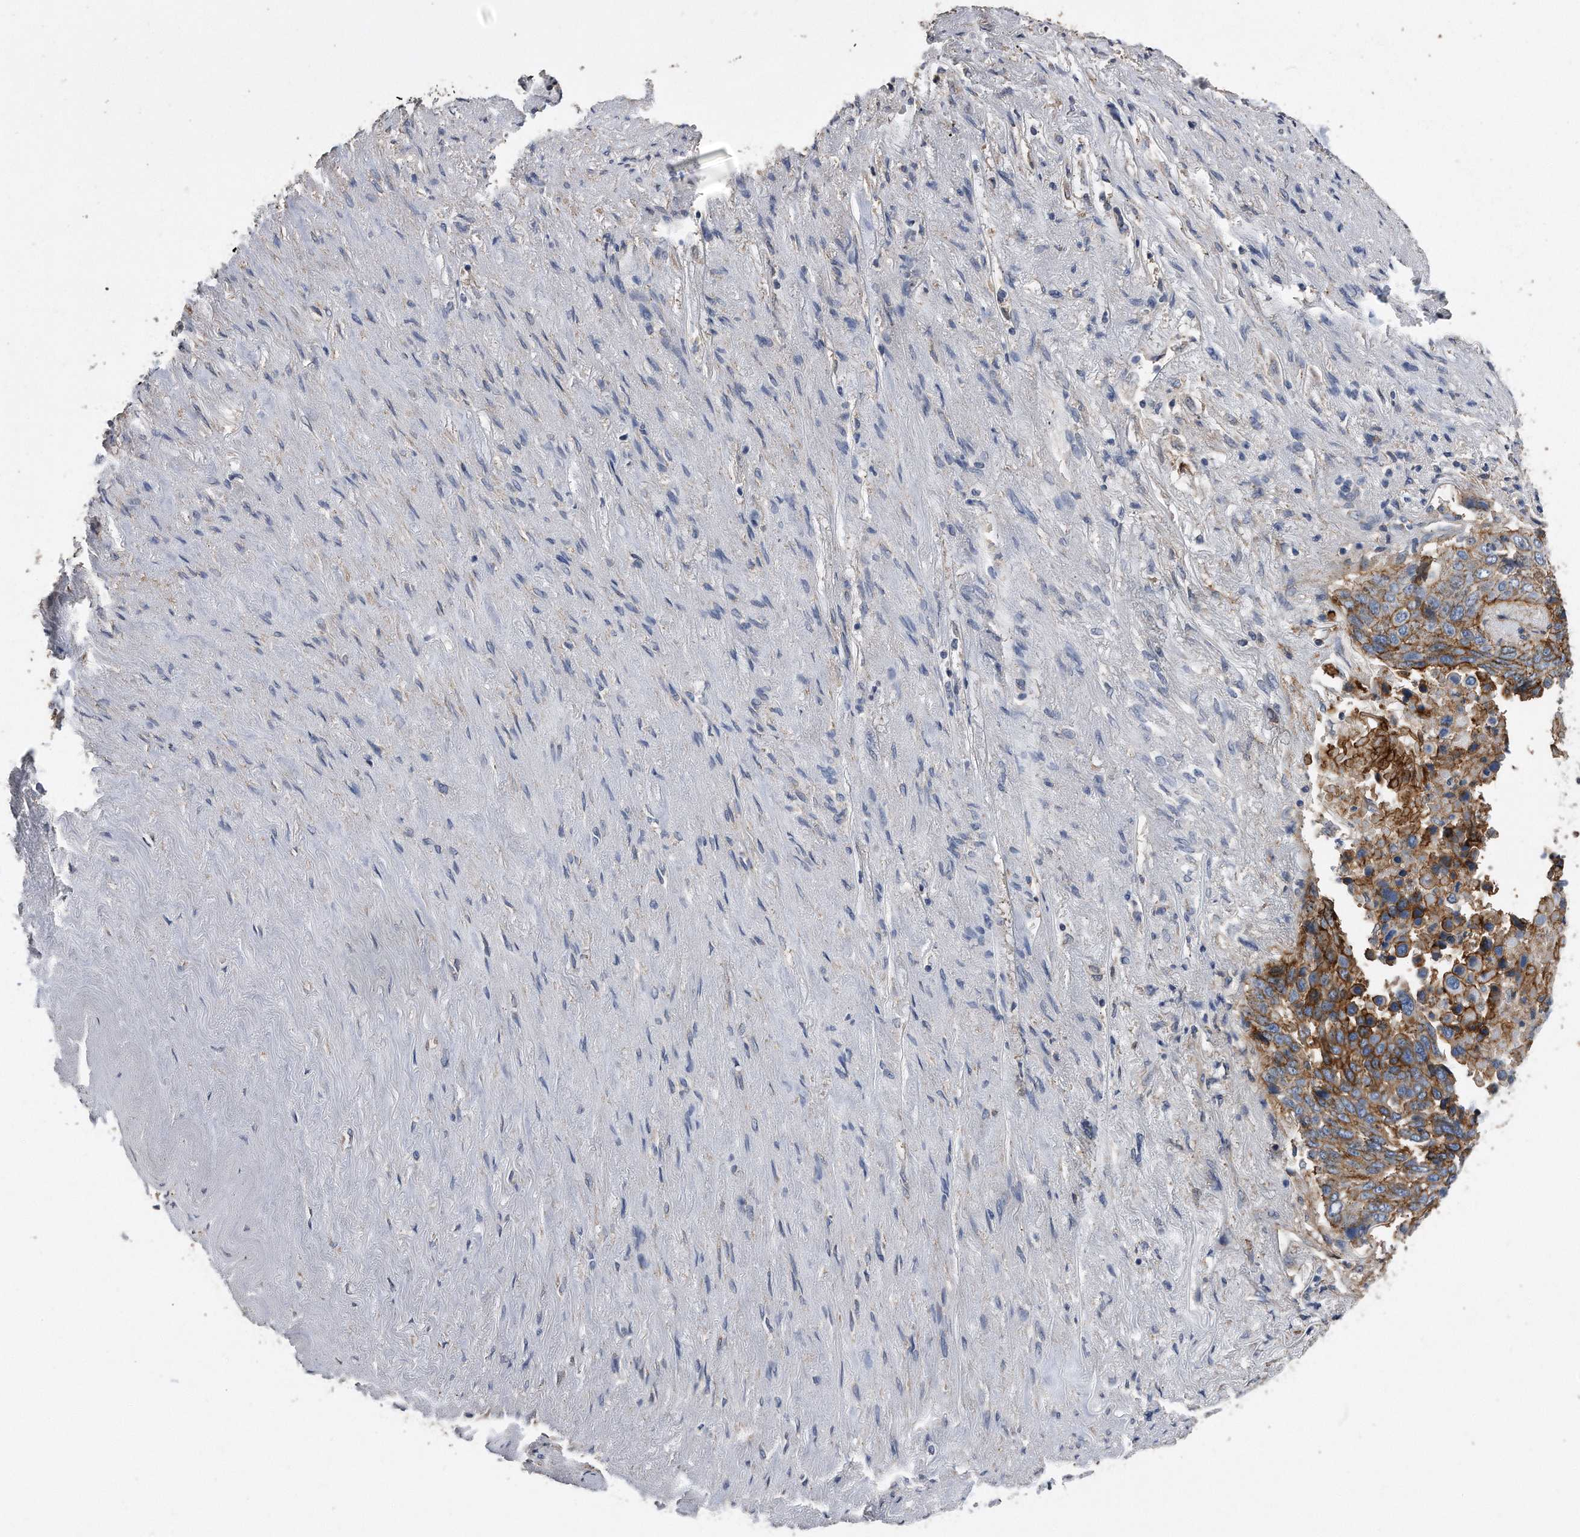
{"staining": {"intensity": "moderate", "quantity": ">75%", "location": "cytoplasmic/membranous"}, "tissue": "lung cancer", "cell_type": "Tumor cells", "image_type": "cancer", "snomed": [{"axis": "morphology", "description": "Squamous cell carcinoma, NOS"}, {"axis": "topography", "description": "Lung"}], "caption": "About >75% of tumor cells in squamous cell carcinoma (lung) display moderate cytoplasmic/membranous protein expression as visualized by brown immunohistochemical staining.", "gene": "CDCP1", "patient": {"sex": "male", "age": 66}}